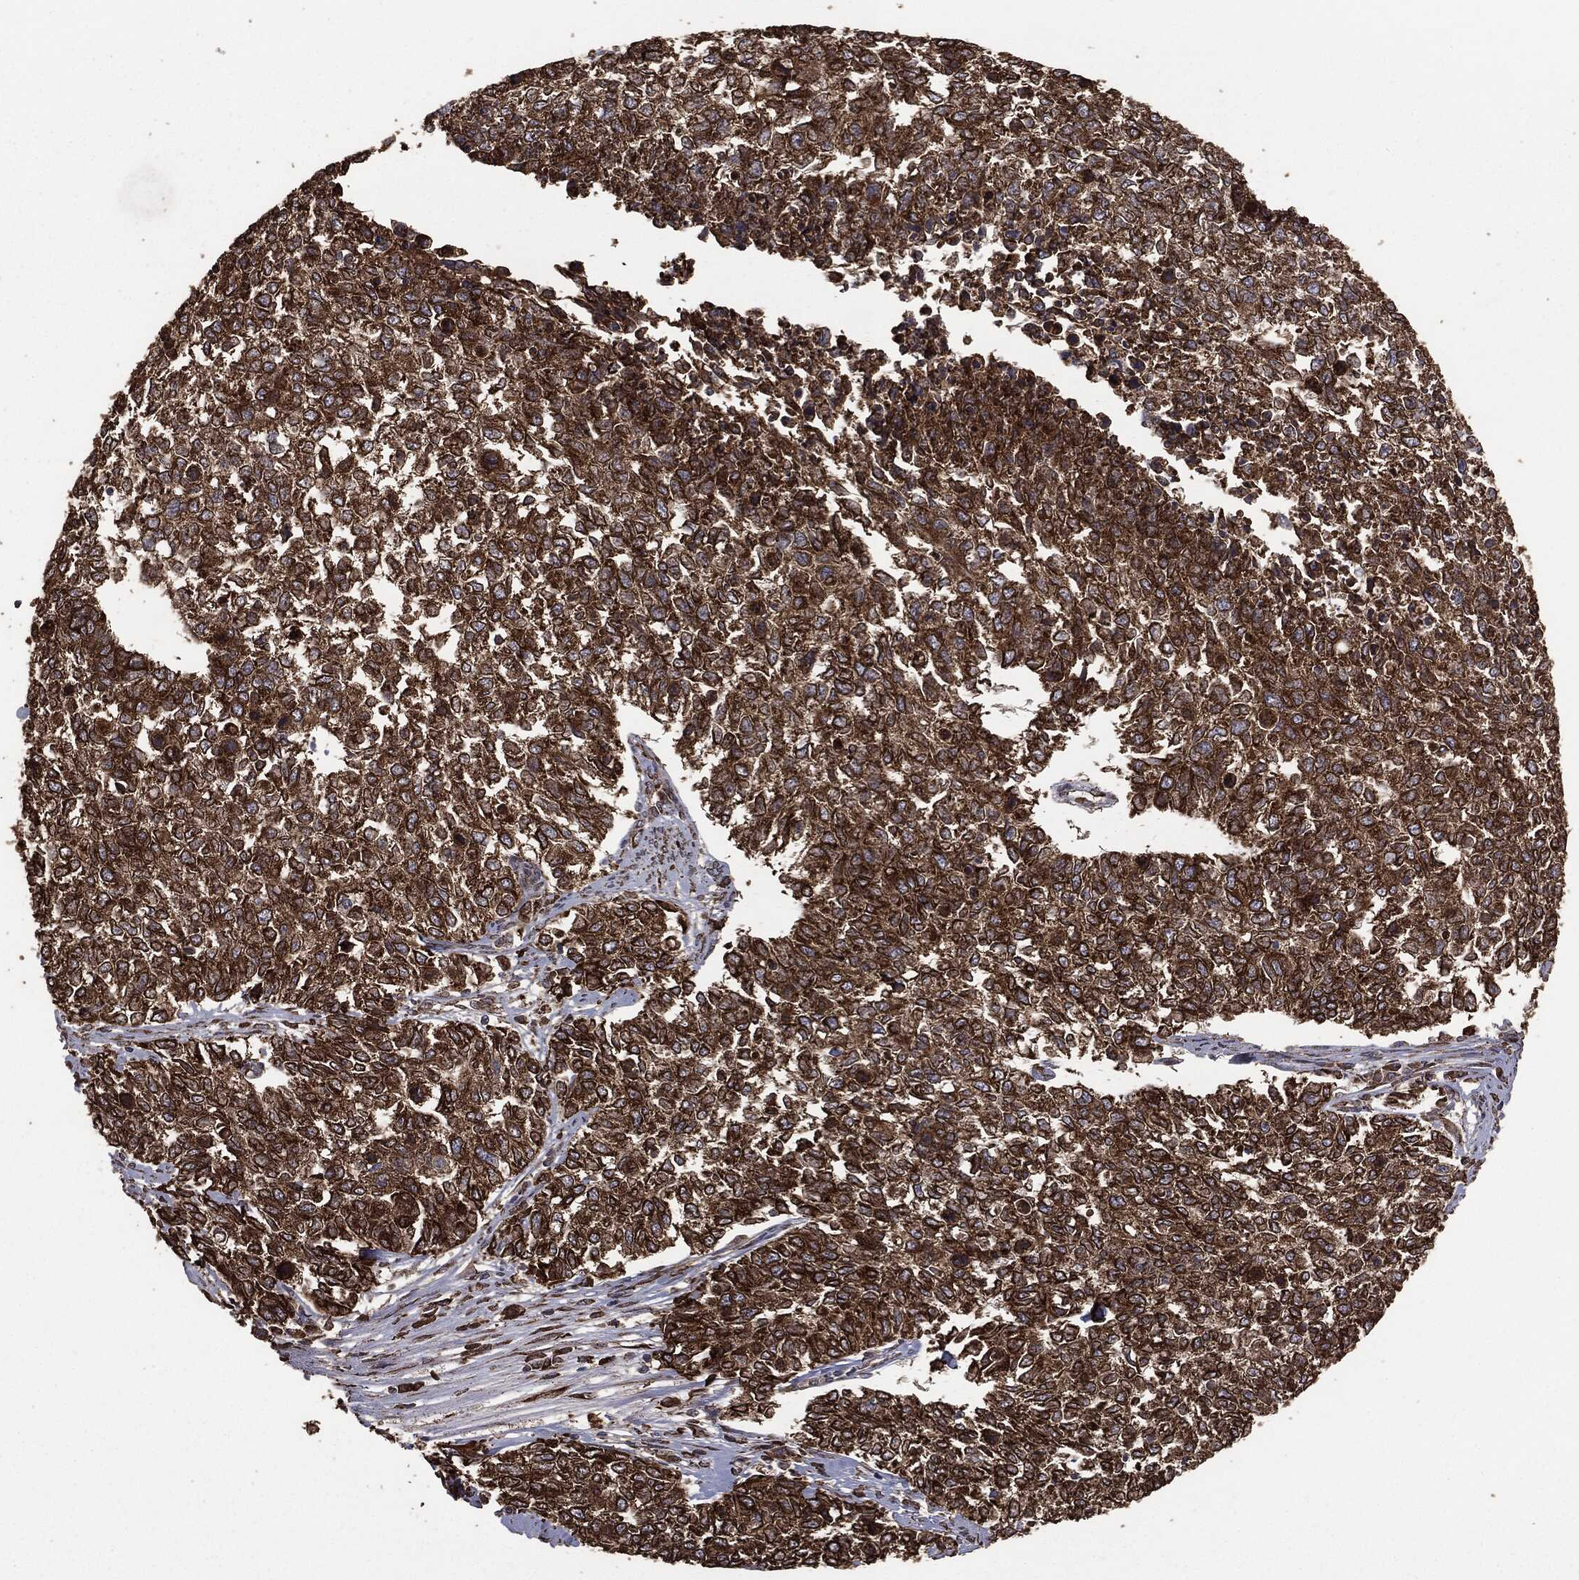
{"staining": {"intensity": "strong", "quantity": ">75%", "location": "cytoplasmic/membranous"}, "tissue": "cervical cancer", "cell_type": "Tumor cells", "image_type": "cancer", "snomed": [{"axis": "morphology", "description": "Adenocarcinoma, NOS"}, {"axis": "topography", "description": "Cervix"}], "caption": "Immunohistochemical staining of human adenocarcinoma (cervical) demonstrates high levels of strong cytoplasmic/membranous staining in about >75% of tumor cells.", "gene": "MTOR", "patient": {"sex": "female", "age": 63}}